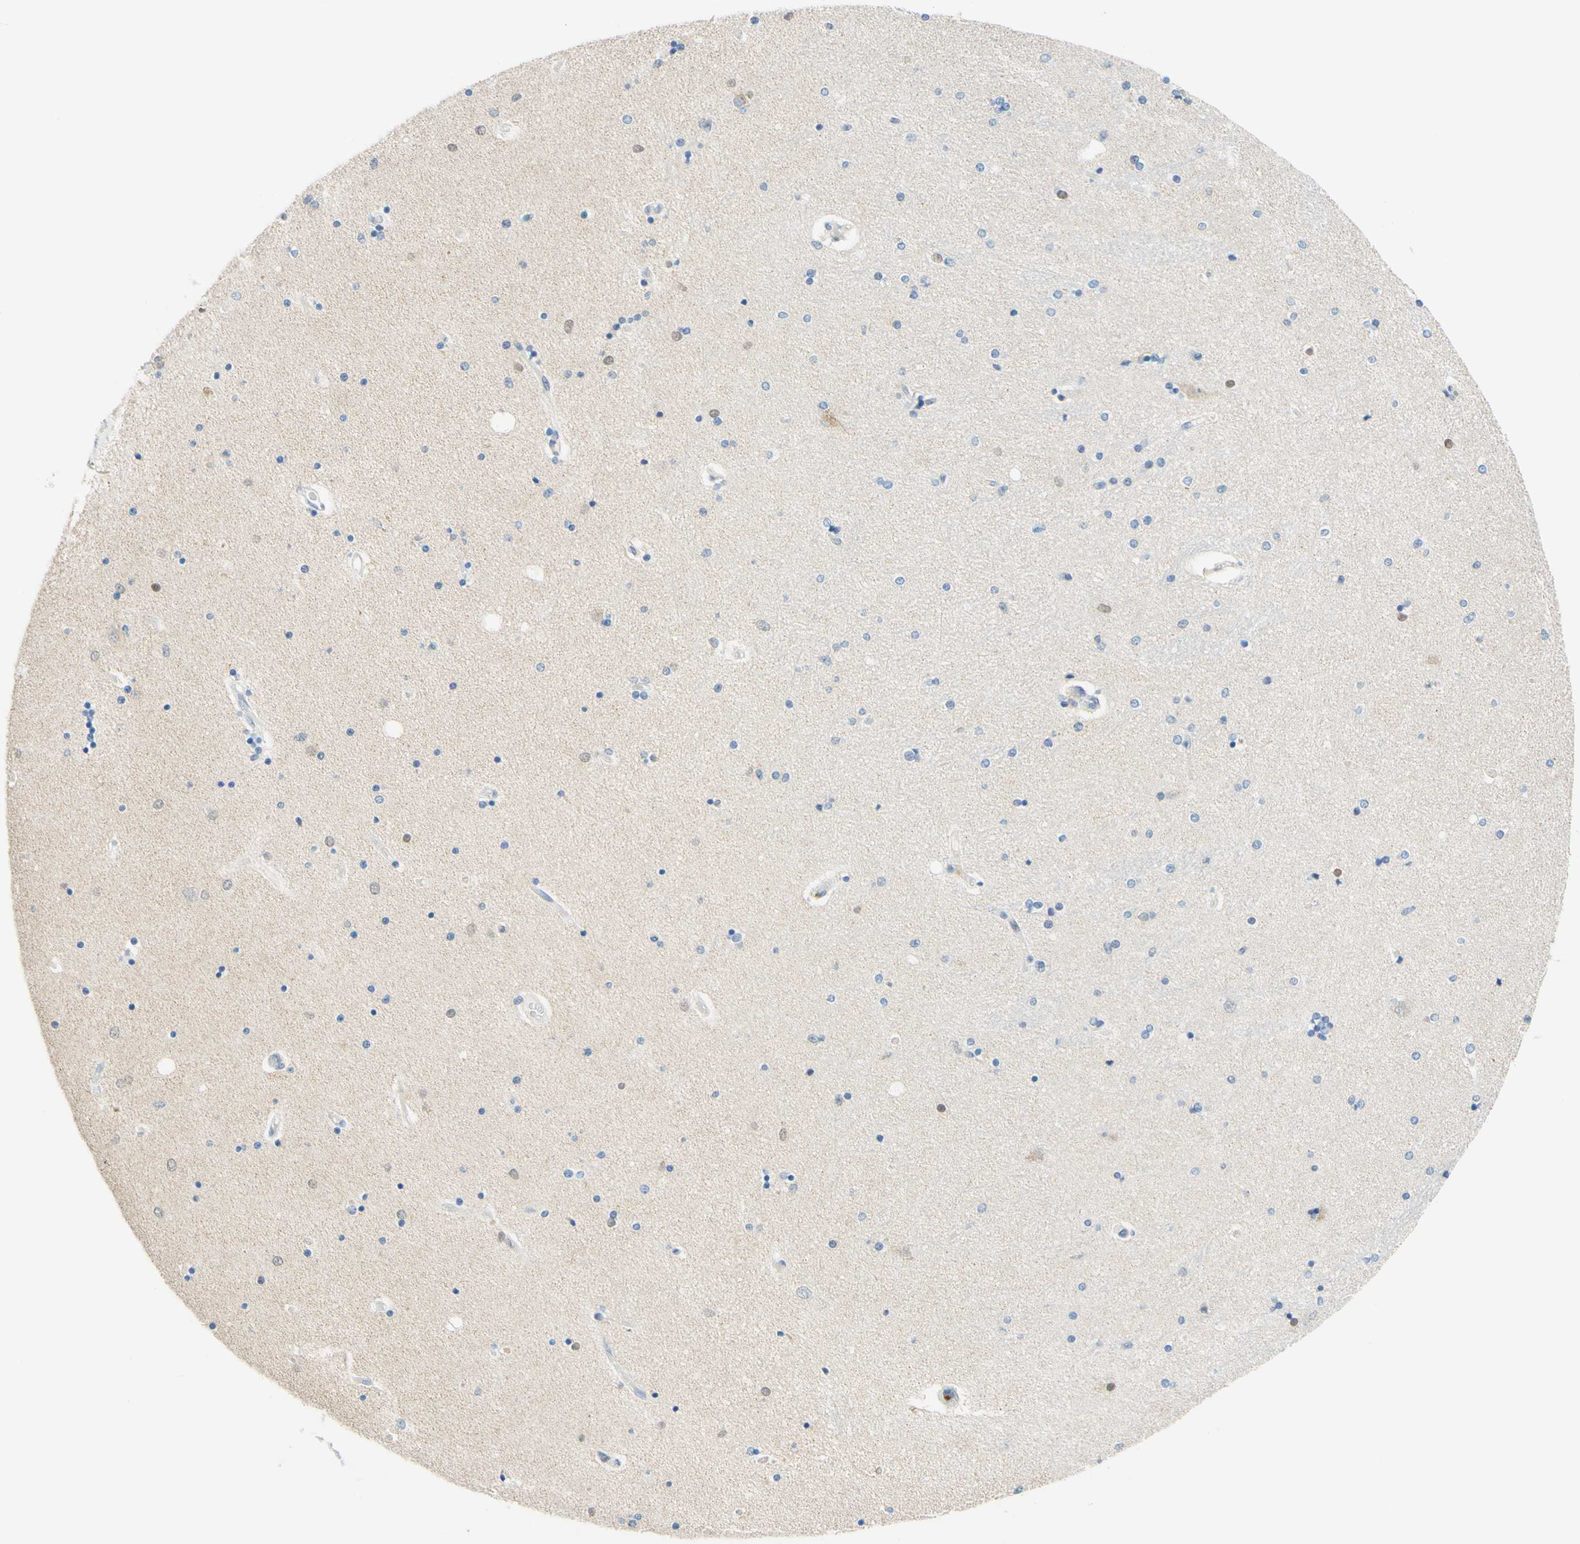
{"staining": {"intensity": "negative", "quantity": "none", "location": "none"}, "tissue": "hippocampus", "cell_type": "Glial cells", "image_type": "normal", "snomed": [{"axis": "morphology", "description": "Normal tissue, NOS"}, {"axis": "topography", "description": "Hippocampus"}], "caption": "DAB (3,3'-diaminobenzidine) immunohistochemical staining of unremarkable hippocampus demonstrates no significant positivity in glial cells. (DAB (3,3'-diaminobenzidine) IHC, high magnification).", "gene": "TREM2", "patient": {"sex": "female", "age": 54}}